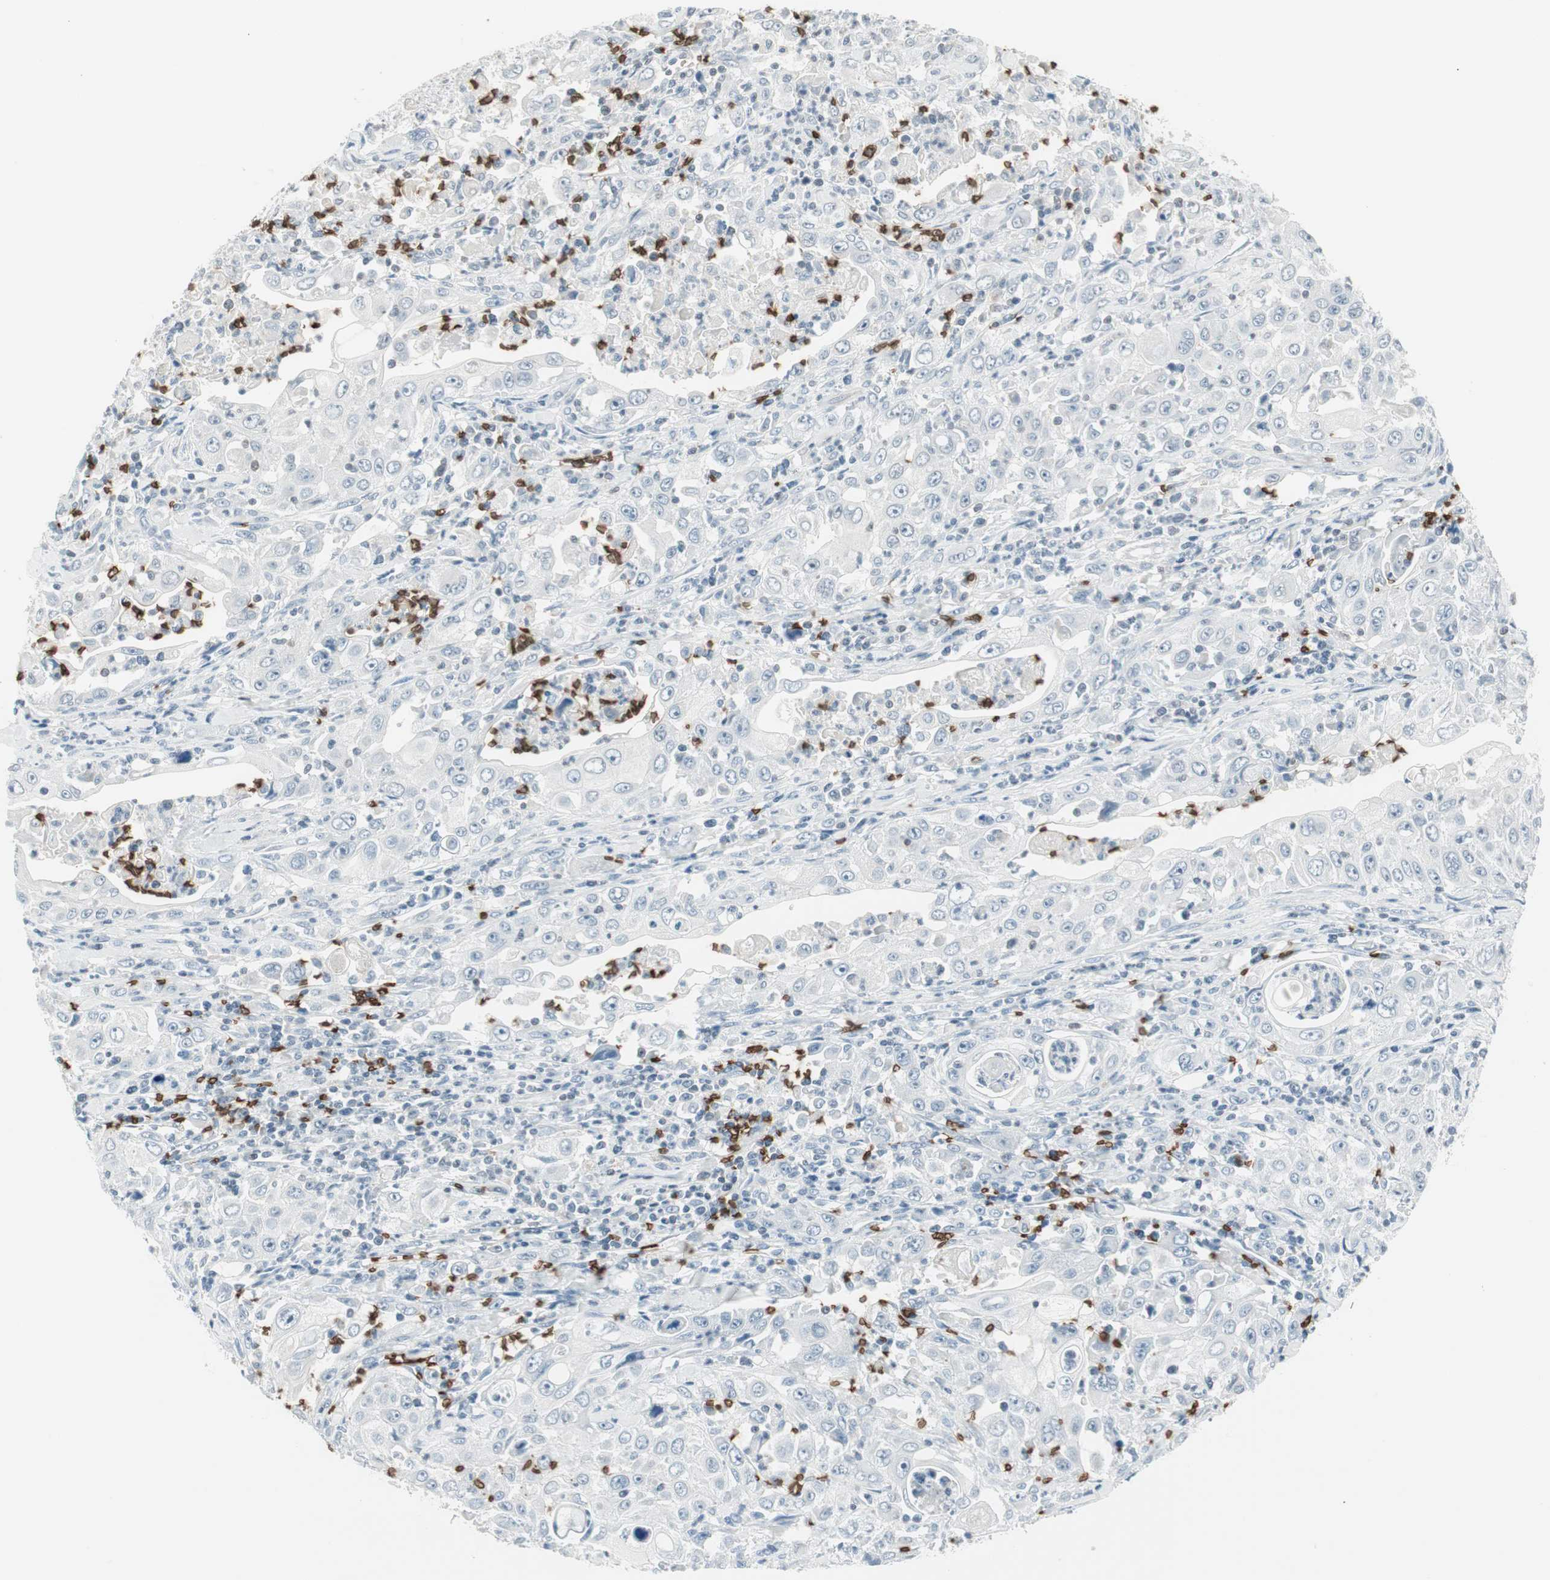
{"staining": {"intensity": "negative", "quantity": "none", "location": "none"}, "tissue": "pancreatic cancer", "cell_type": "Tumor cells", "image_type": "cancer", "snomed": [{"axis": "morphology", "description": "Adenocarcinoma, NOS"}, {"axis": "topography", "description": "Pancreas"}], "caption": "DAB immunohistochemical staining of human pancreatic cancer (adenocarcinoma) reveals no significant expression in tumor cells. (DAB immunohistochemistry (IHC) visualized using brightfield microscopy, high magnification).", "gene": "MAP4K1", "patient": {"sex": "male", "age": 70}}